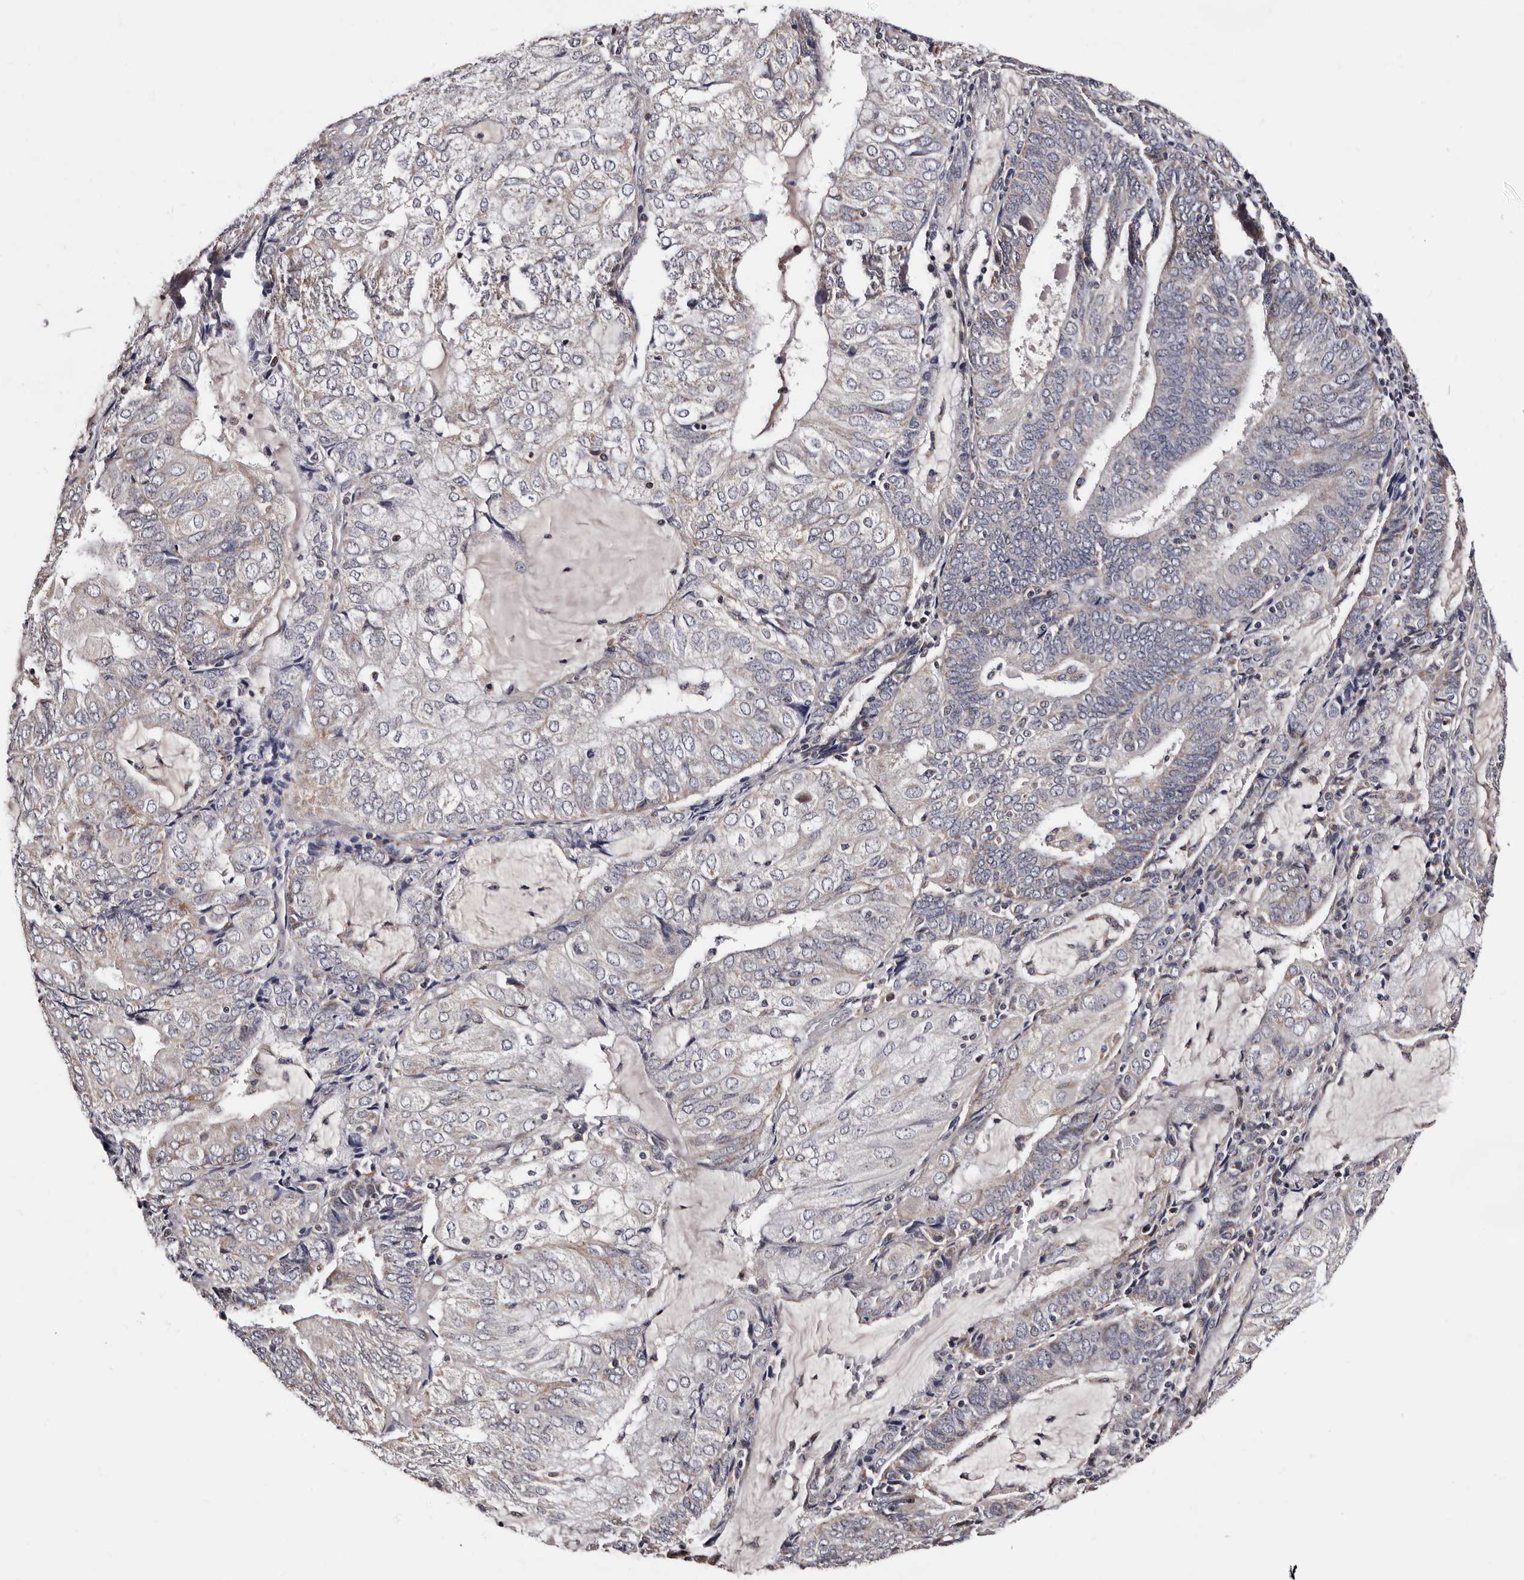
{"staining": {"intensity": "negative", "quantity": "none", "location": "none"}, "tissue": "endometrial cancer", "cell_type": "Tumor cells", "image_type": "cancer", "snomed": [{"axis": "morphology", "description": "Adenocarcinoma, NOS"}, {"axis": "topography", "description": "Endometrium"}], "caption": "Immunohistochemistry photomicrograph of human endometrial adenocarcinoma stained for a protein (brown), which shows no expression in tumor cells.", "gene": "TAF4B", "patient": {"sex": "female", "age": 81}}